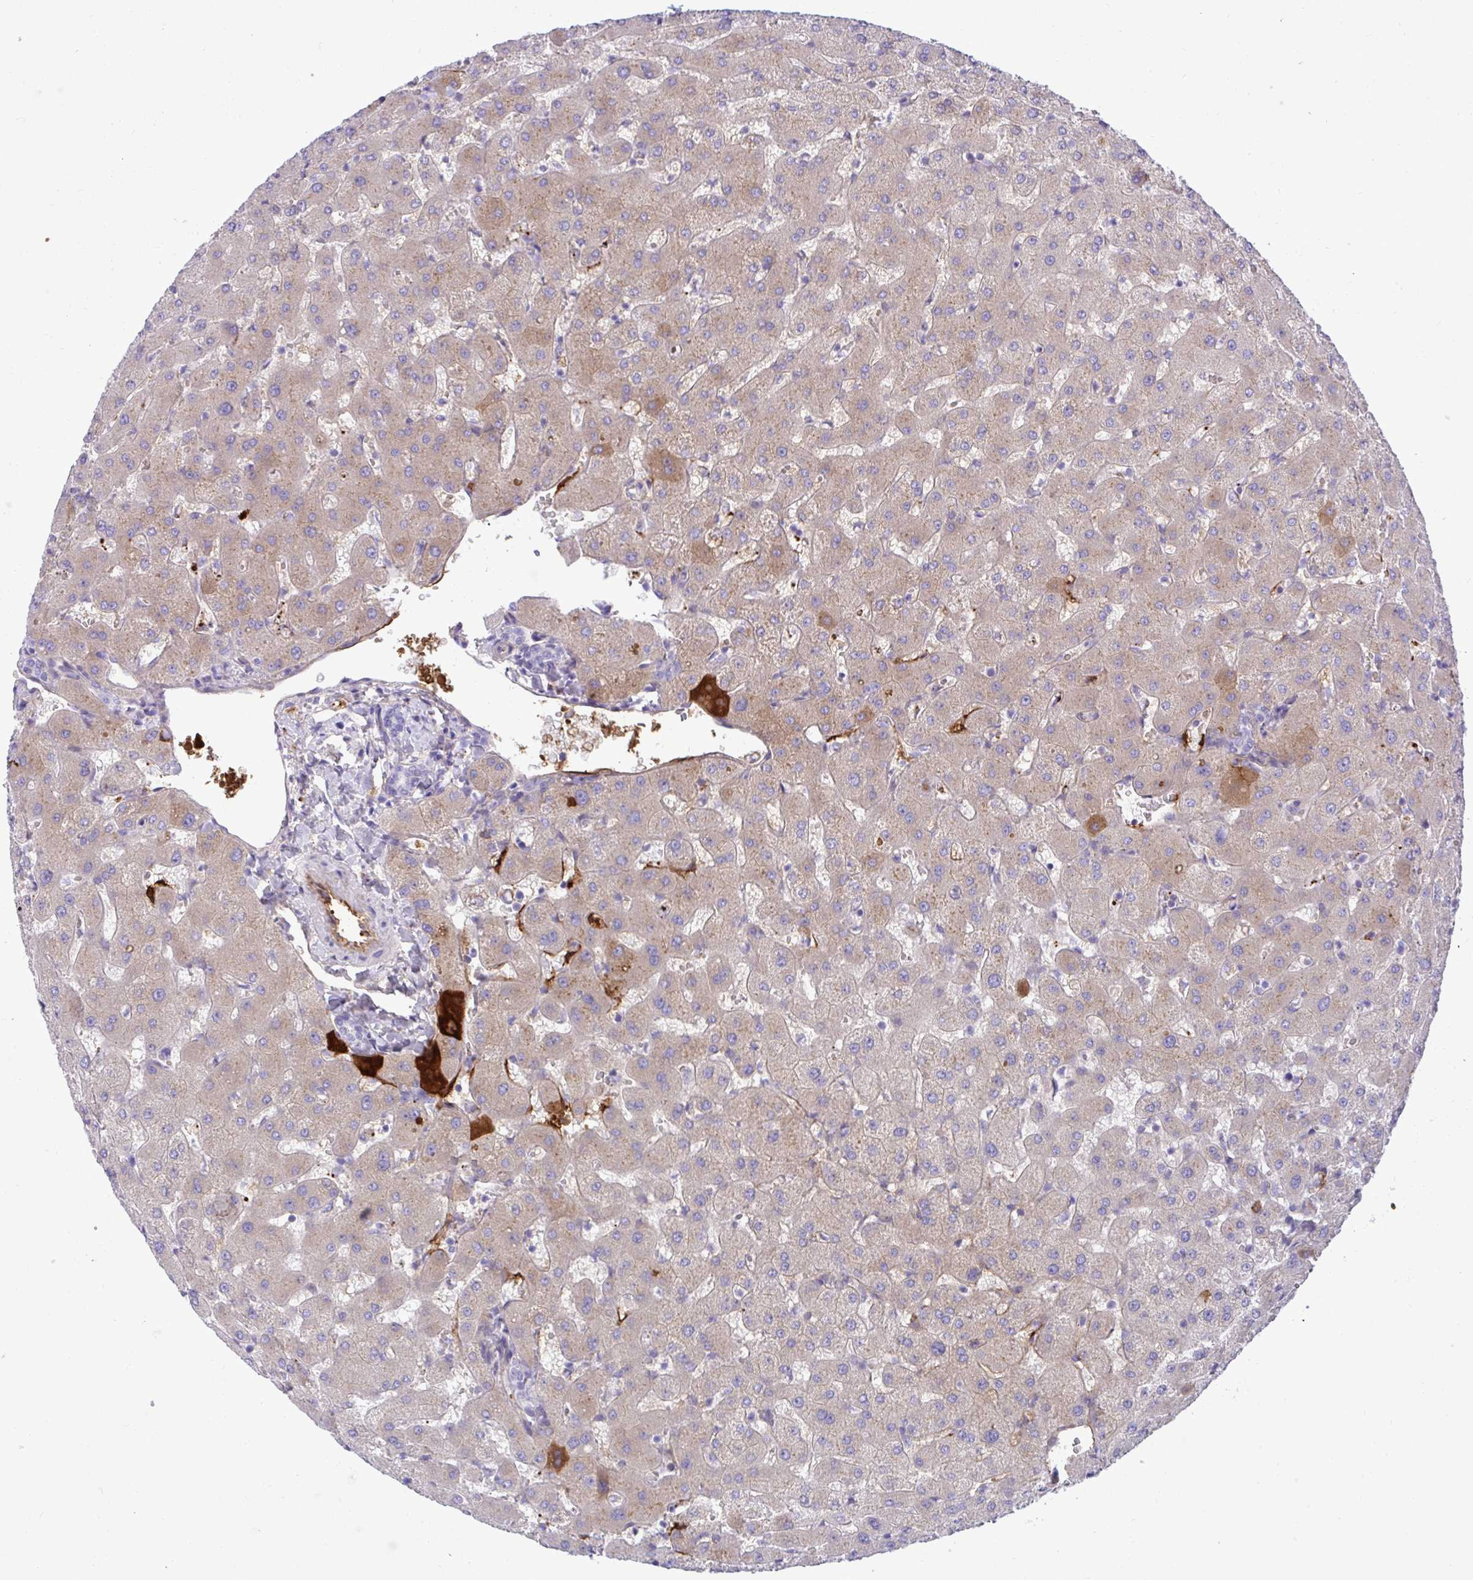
{"staining": {"intensity": "negative", "quantity": "none", "location": "none"}, "tissue": "liver", "cell_type": "Cholangiocytes", "image_type": "normal", "snomed": [{"axis": "morphology", "description": "Normal tissue, NOS"}, {"axis": "topography", "description": "Liver"}], "caption": "The image demonstrates no significant expression in cholangiocytes of liver. (DAB immunohistochemistry with hematoxylin counter stain).", "gene": "F2", "patient": {"sex": "female", "age": 63}}